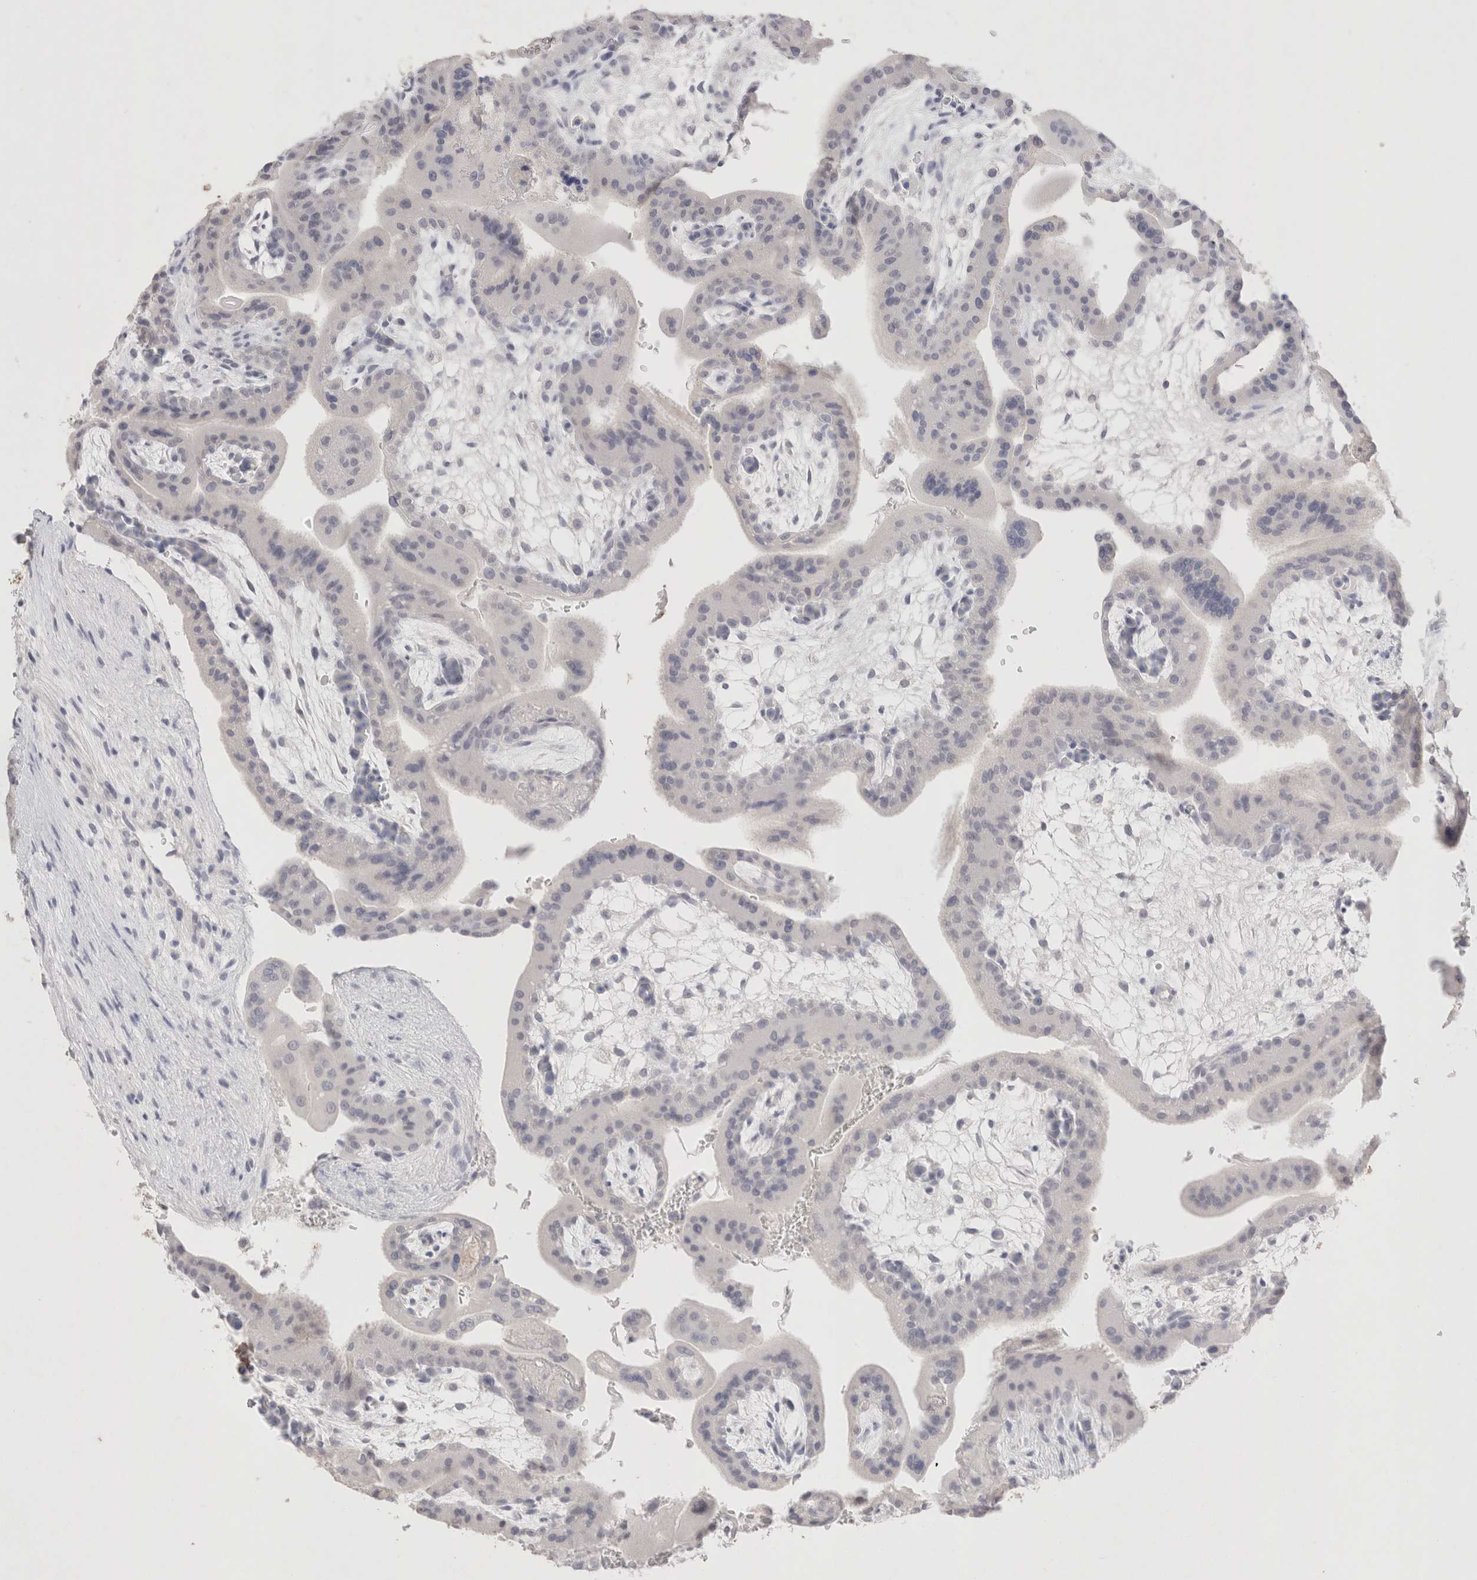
{"staining": {"intensity": "negative", "quantity": "none", "location": "none"}, "tissue": "placenta", "cell_type": "Trophoblastic cells", "image_type": "normal", "snomed": [{"axis": "morphology", "description": "Normal tissue, NOS"}, {"axis": "topography", "description": "Placenta"}], "caption": "An image of placenta stained for a protein exhibits no brown staining in trophoblastic cells.", "gene": "EPCAM", "patient": {"sex": "female", "age": 35}}